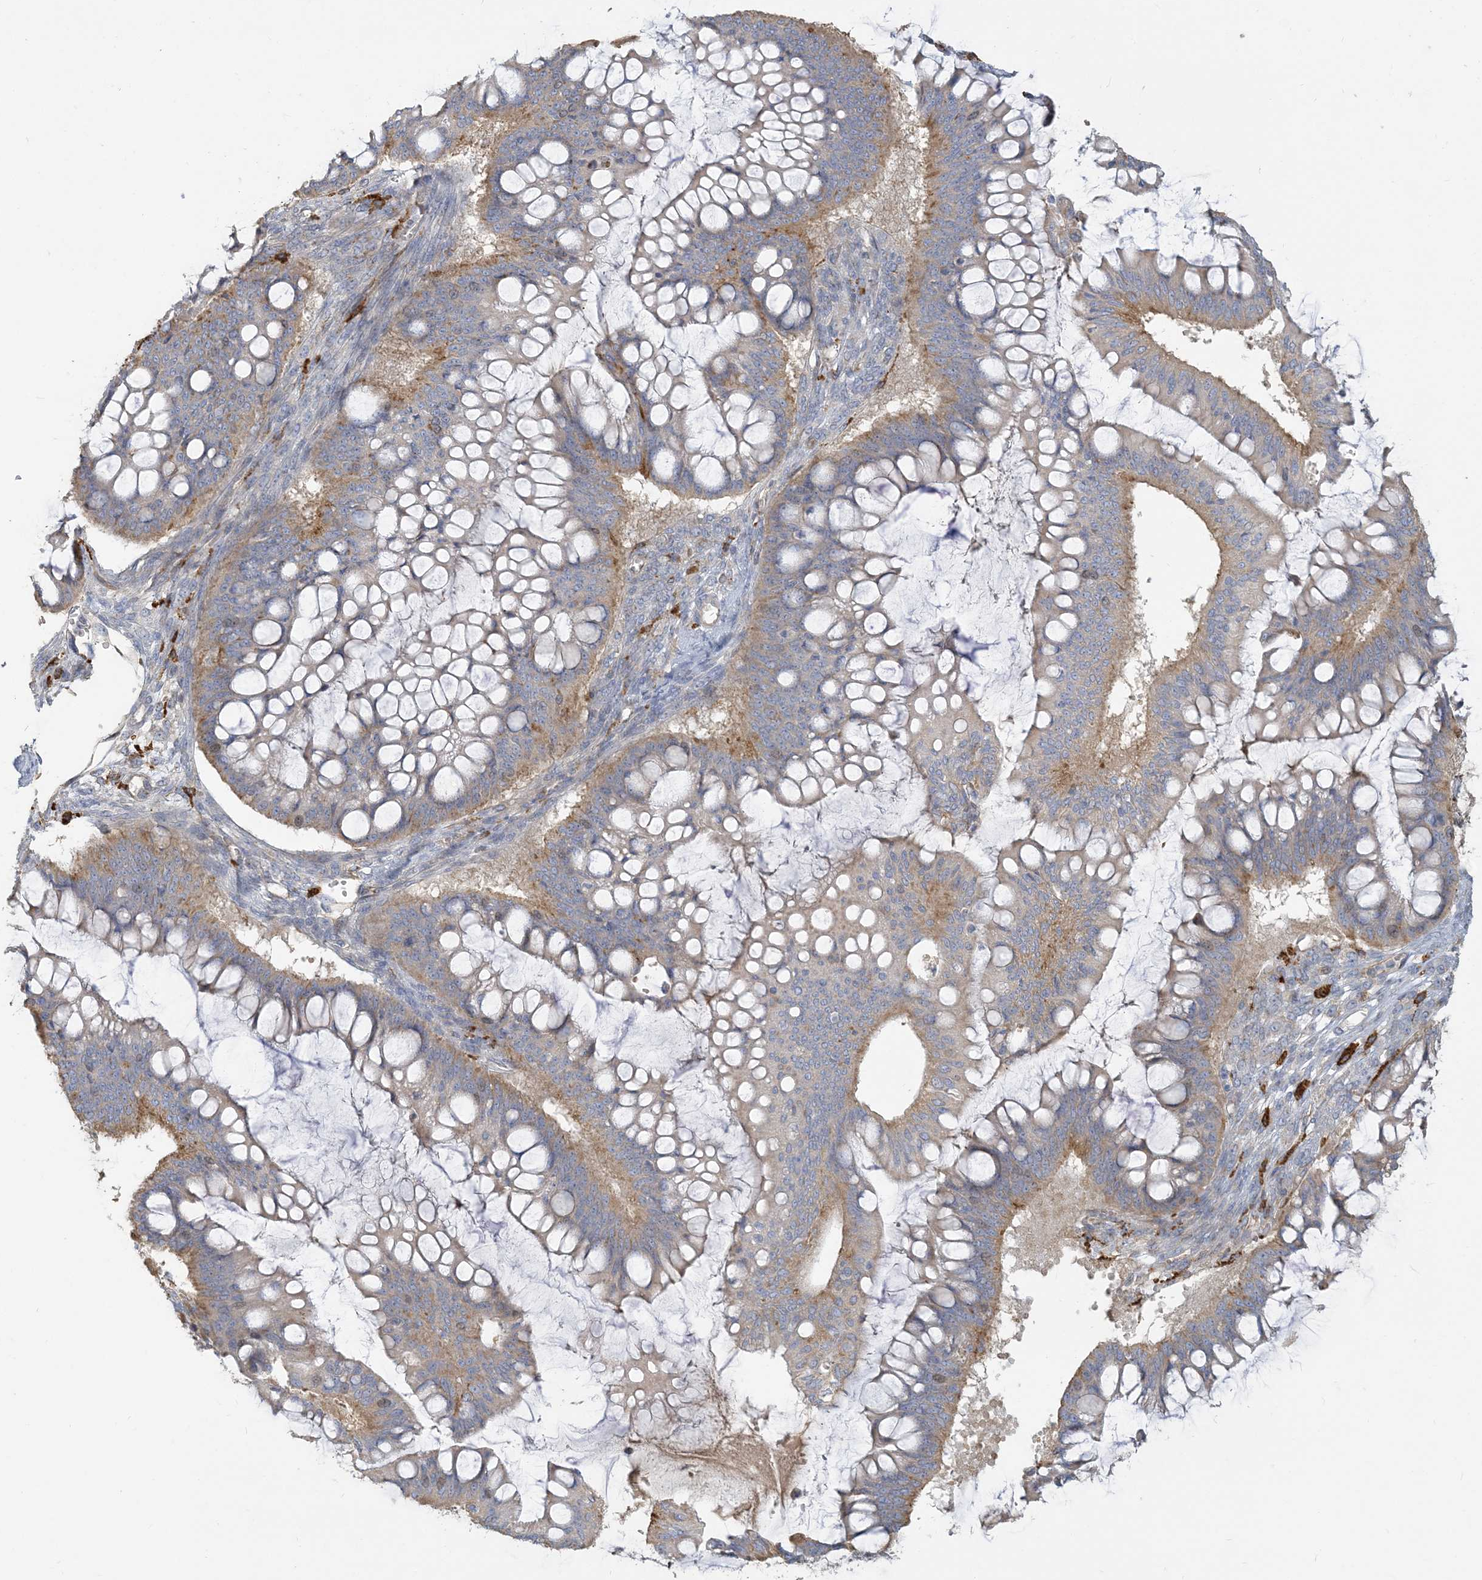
{"staining": {"intensity": "moderate", "quantity": "25%-75%", "location": "cytoplasmic/membranous"}, "tissue": "ovarian cancer", "cell_type": "Tumor cells", "image_type": "cancer", "snomed": [{"axis": "morphology", "description": "Cystadenocarcinoma, mucinous, NOS"}, {"axis": "topography", "description": "Ovary"}], "caption": "Immunohistochemistry micrograph of human ovarian cancer stained for a protein (brown), which exhibits medium levels of moderate cytoplasmic/membranous expression in approximately 25%-75% of tumor cells.", "gene": "PEAR1", "patient": {"sex": "female", "age": 73}}